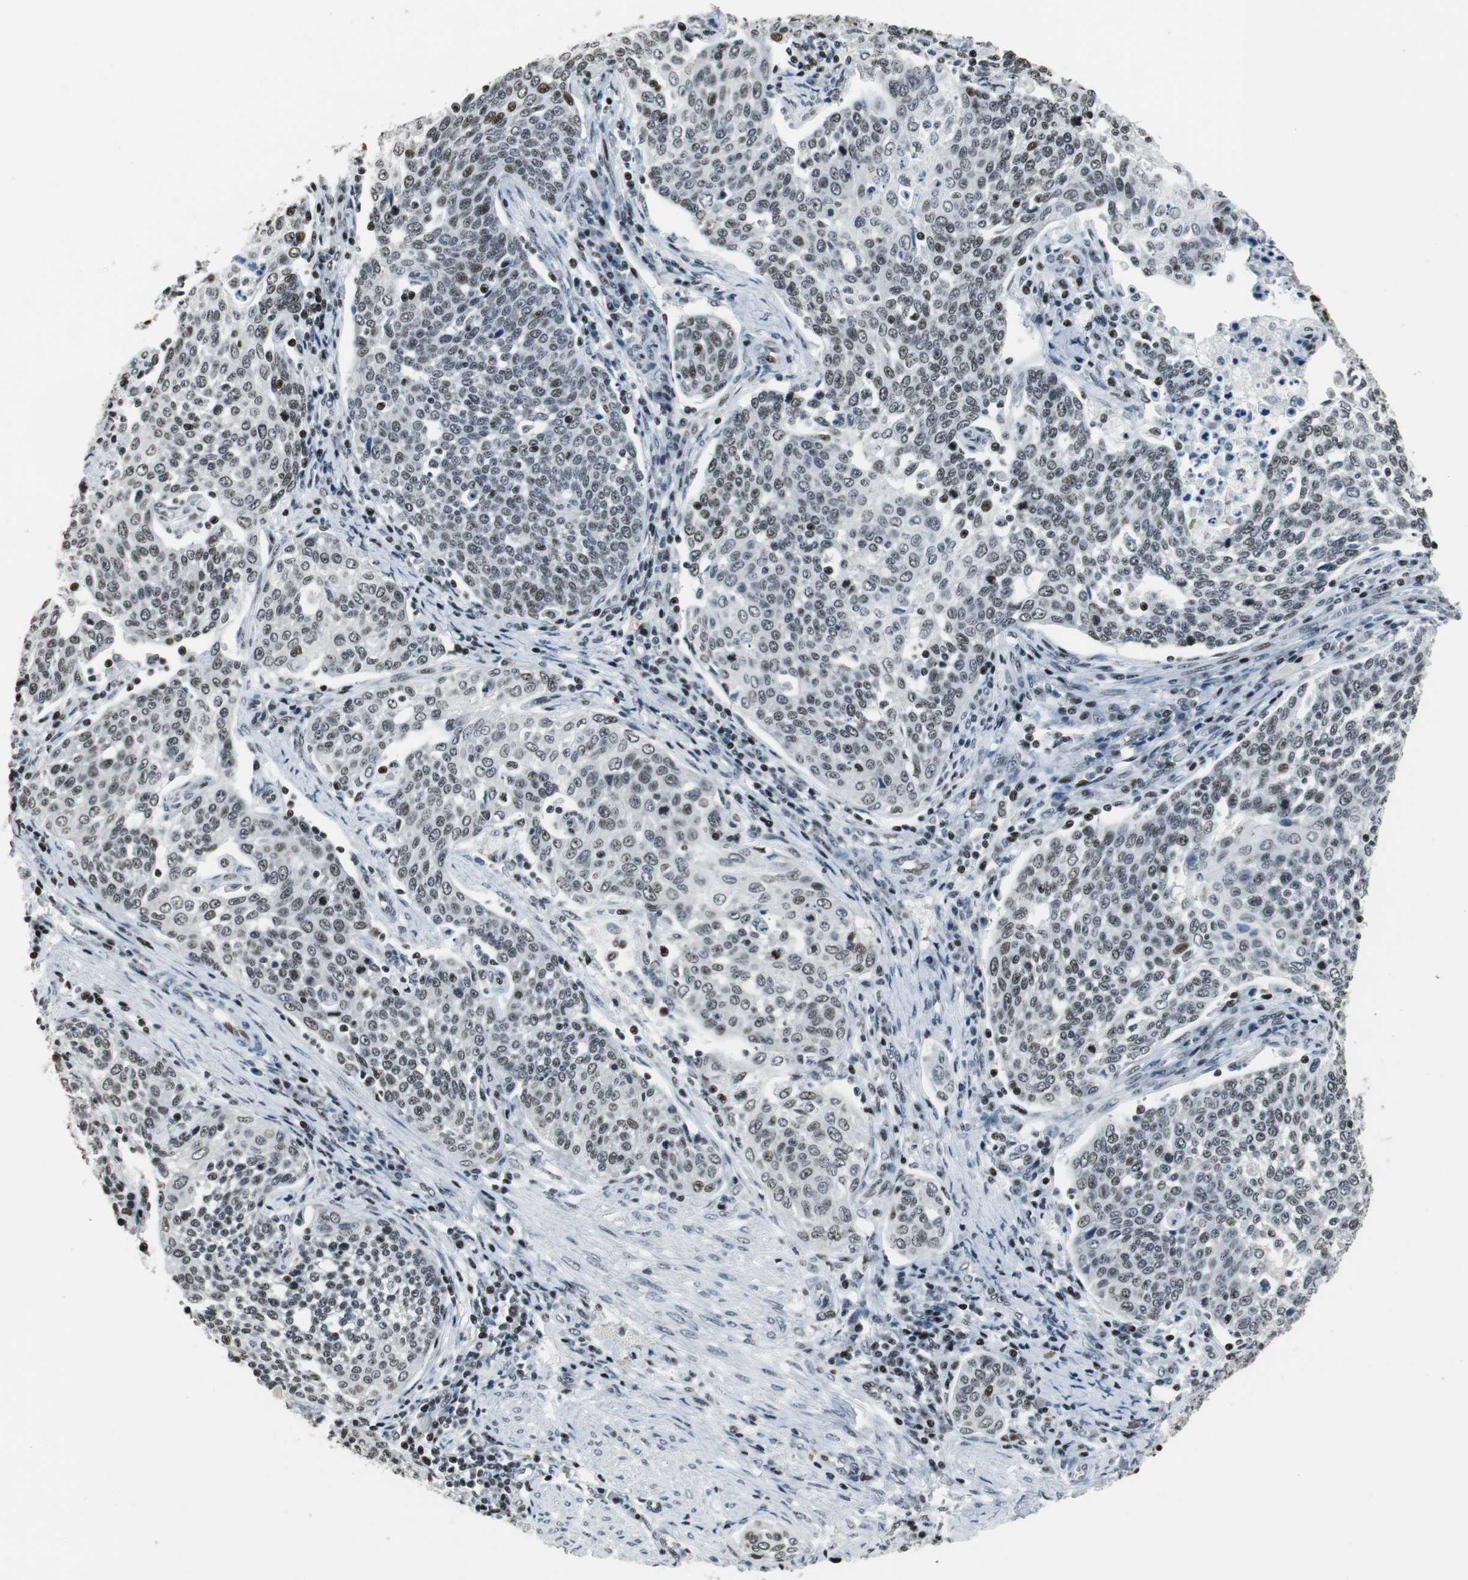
{"staining": {"intensity": "weak", "quantity": "25%-75%", "location": "nuclear"}, "tissue": "cervical cancer", "cell_type": "Tumor cells", "image_type": "cancer", "snomed": [{"axis": "morphology", "description": "Squamous cell carcinoma, NOS"}, {"axis": "topography", "description": "Cervix"}], "caption": "Immunohistochemistry (DAB) staining of human cervical squamous cell carcinoma displays weak nuclear protein expression in approximately 25%-75% of tumor cells. (Brightfield microscopy of DAB IHC at high magnification).", "gene": "RBBP4", "patient": {"sex": "female", "age": 34}}